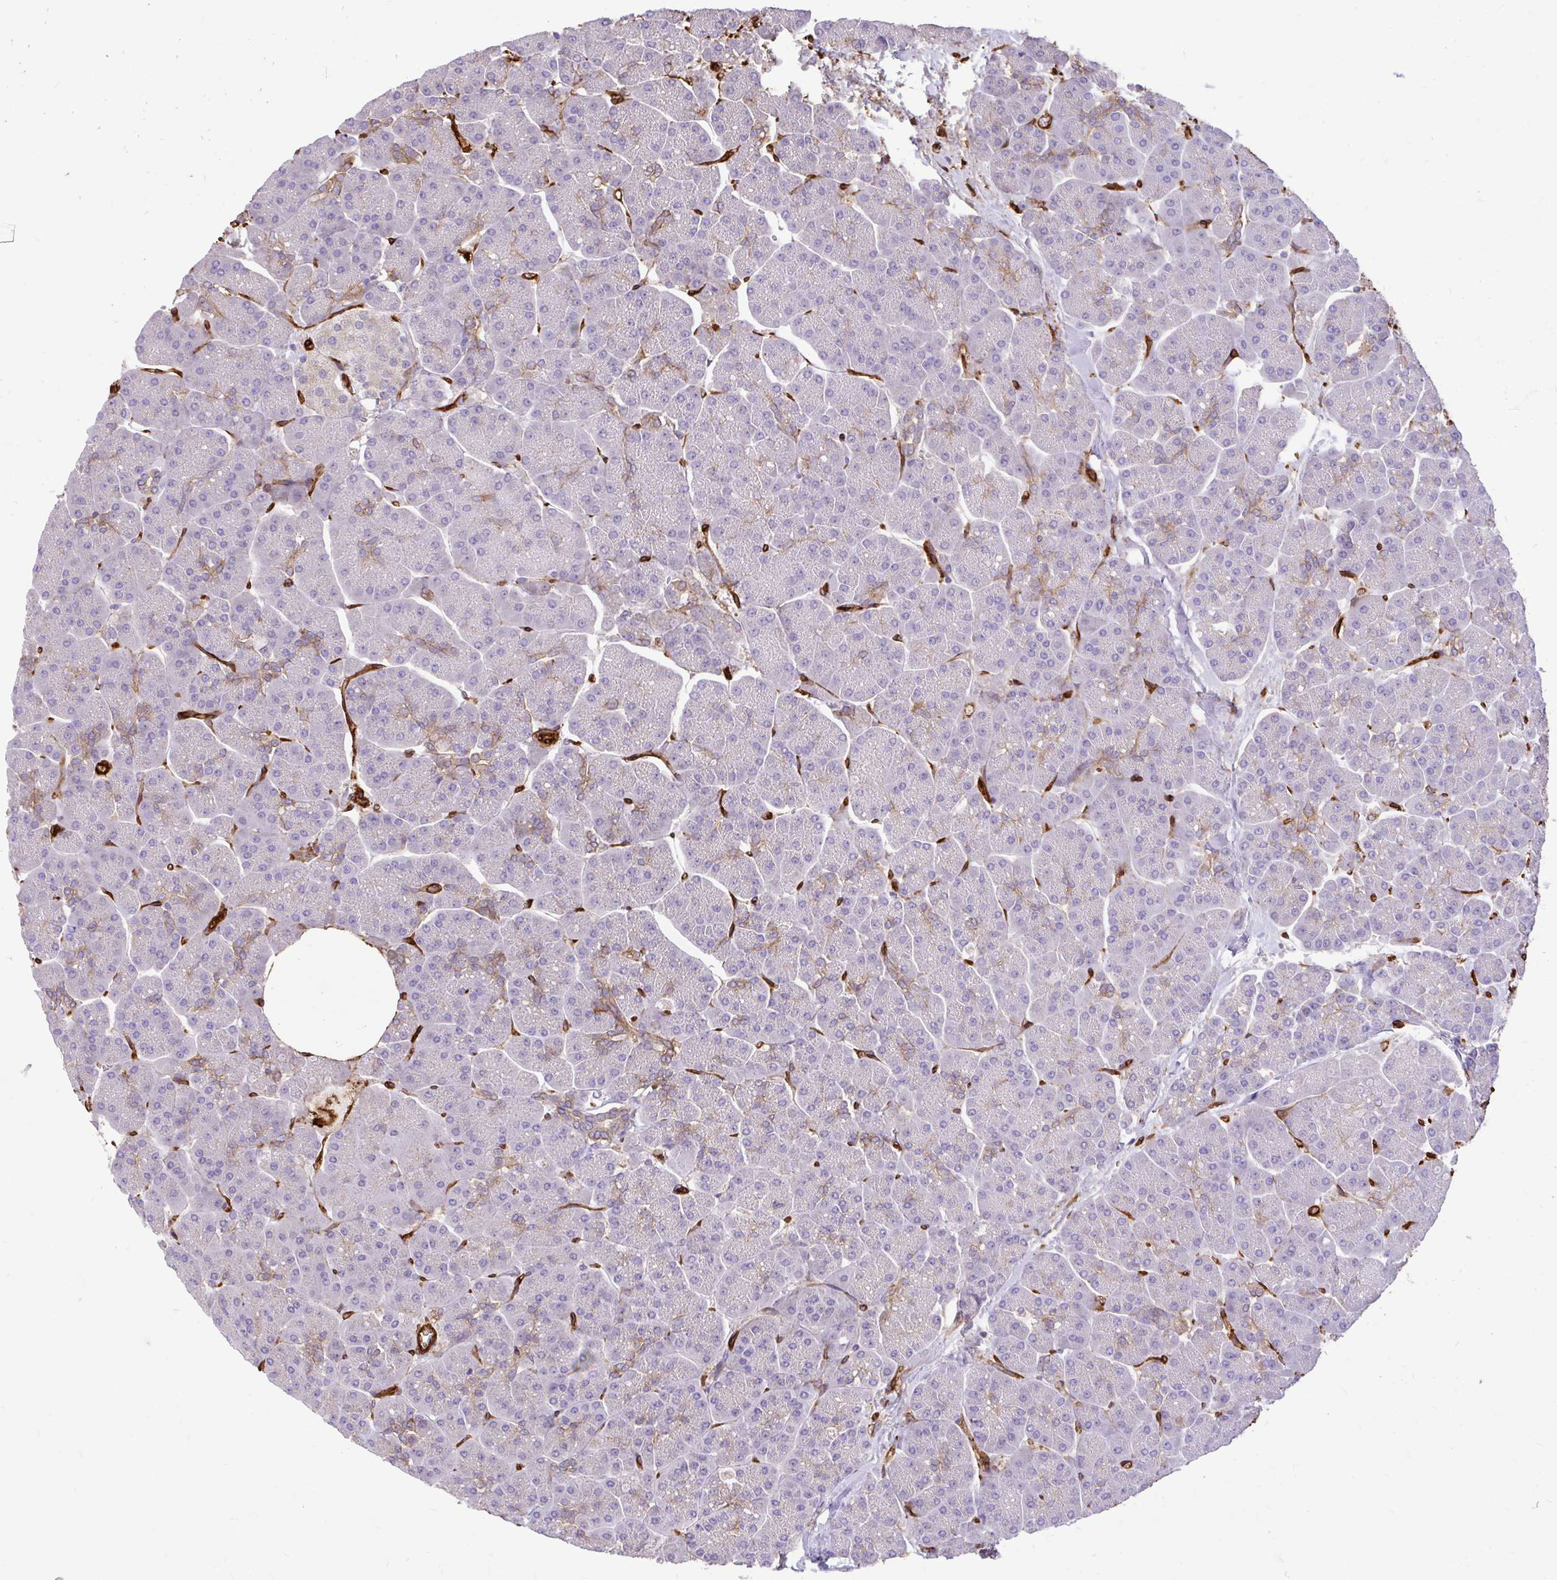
{"staining": {"intensity": "moderate", "quantity": "<25%", "location": "cytoplasmic/membranous"}, "tissue": "pancreas", "cell_type": "Exocrine glandular cells", "image_type": "normal", "snomed": [{"axis": "morphology", "description": "Normal tissue, NOS"}, {"axis": "topography", "description": "Pancreas"}, {"axis": "topography", "description": "Peripheral nerve tissue"}], "caption": "High-magnification brightfield microscopy of normal pancreas stained with DAB (brown) and counterstained with hematoxylin (blue). exocrine glandular cells exhibit moderate cytoplasmic/membranous positivity is present in about<25% of cells. Nuclei are stained in blue.", "gene": "PTPRK", "patient": {"sex": "male", "age": 54}}